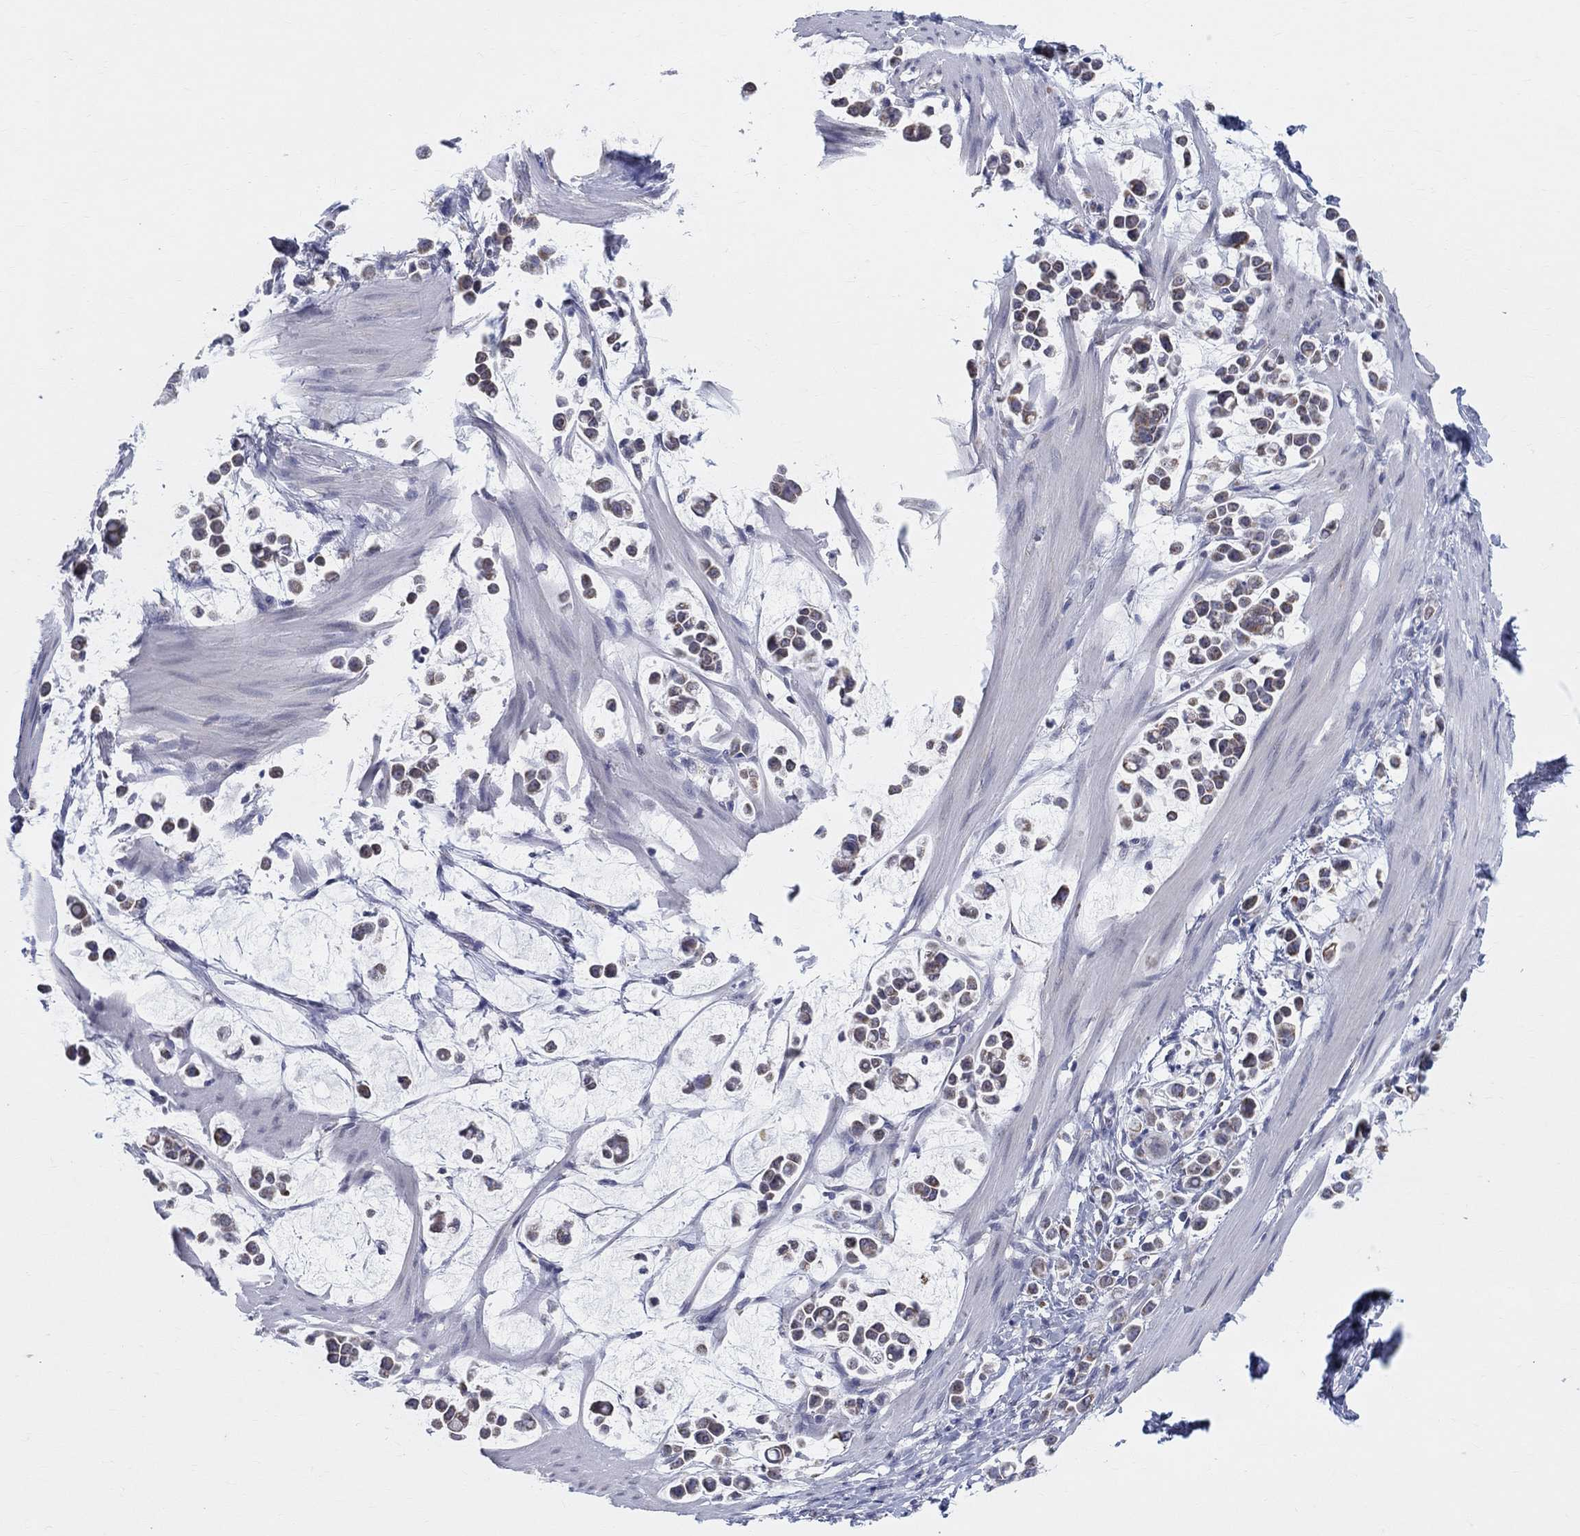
{"staining": {"intensity": "negative", "quantity": "none", "location": "none"}, "tissue": "stomach cancer", "cell_type": "Tumor cells", "image_type": "cancer", "snomed": [{"axis": "morphology", "description": "Adenocarcinoma, NOS"}, {"axis": "topography", "description": "Stomach"}], "caption": "Image shows no protein expression in tumor cells of adenocarcinoma (stomach) tissue.", "gene": "KISS1R", "patient": {"sex": "male", "age": 82}}